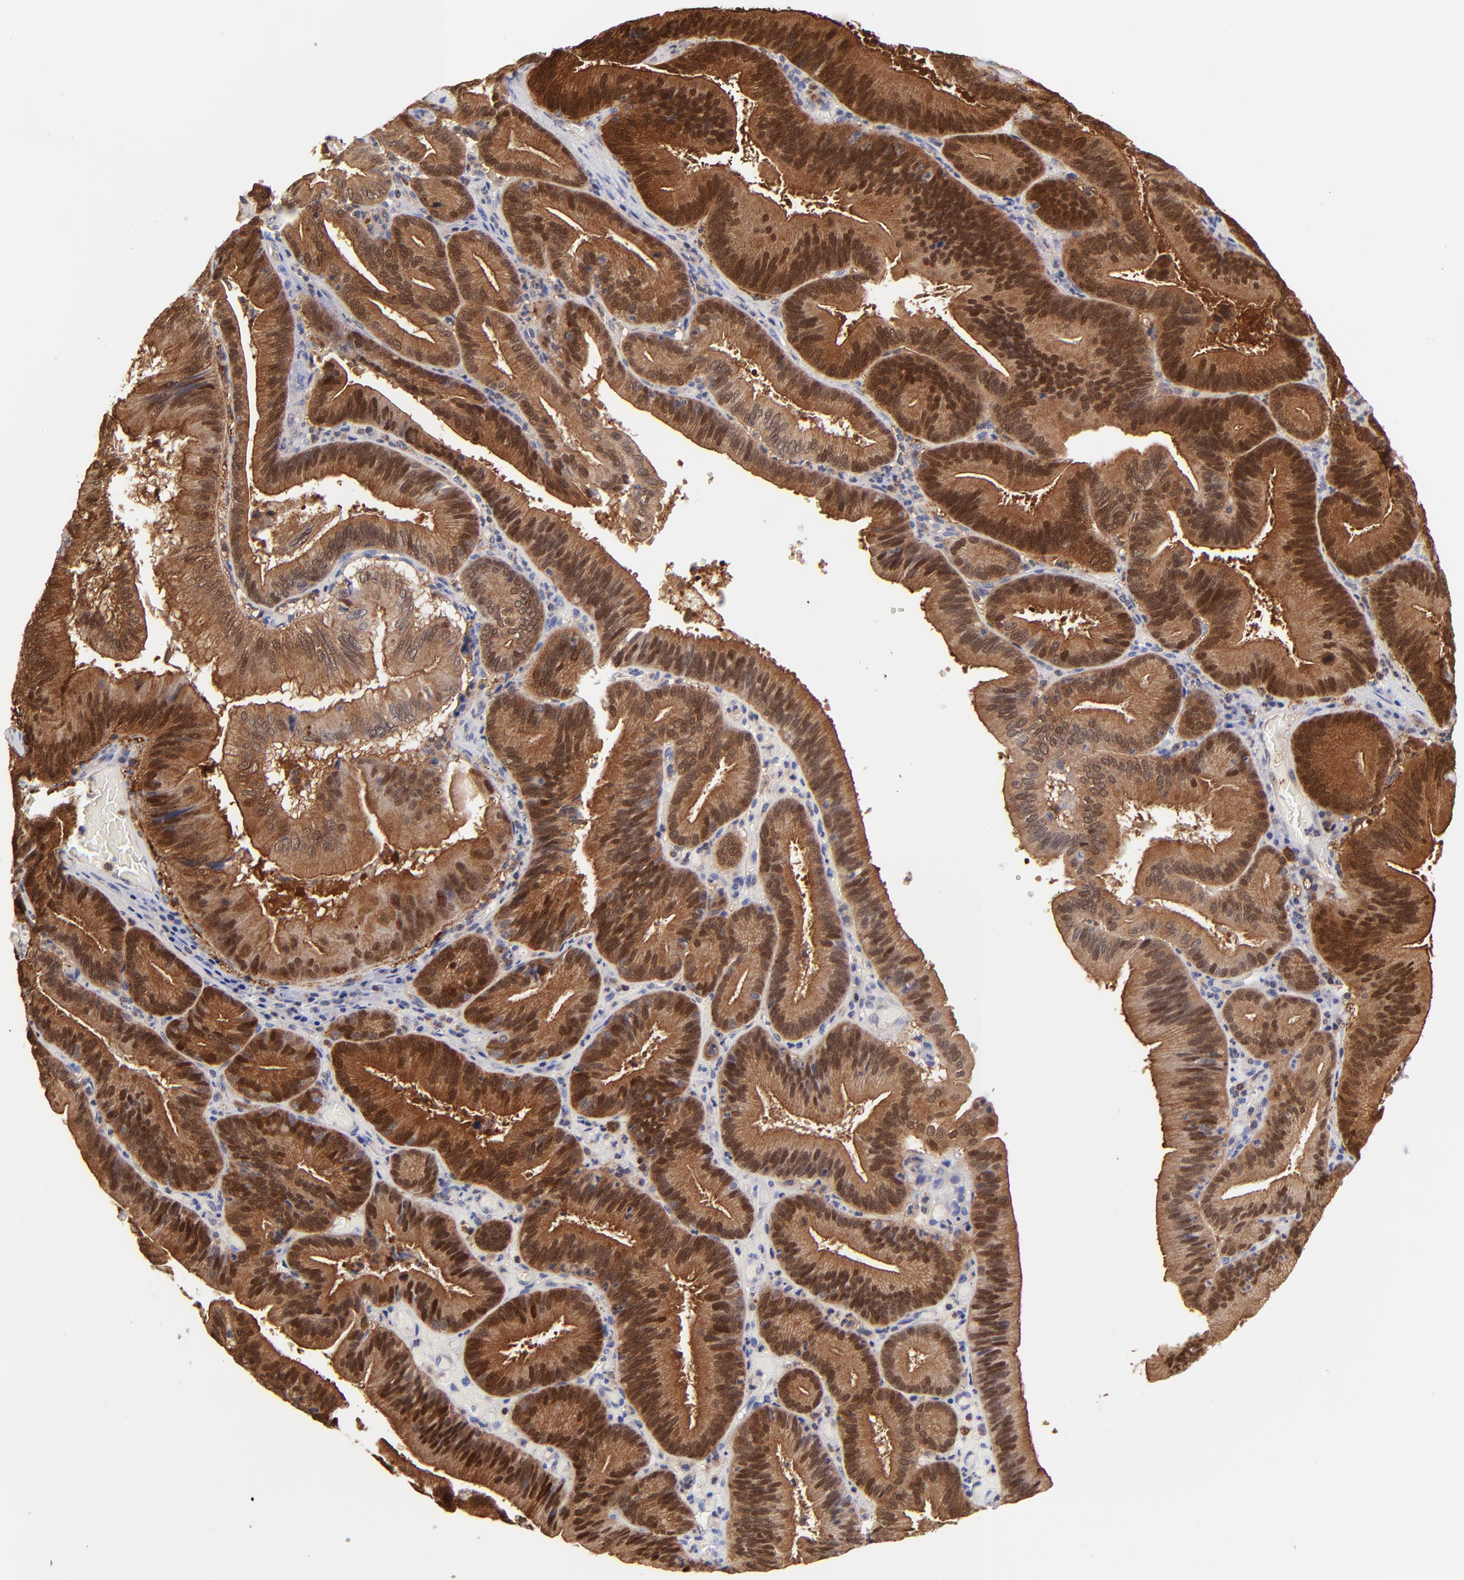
{"staining": {"intensity": "strong", "quantity": ">75%", "location": "cytoplasmic/membranous,nuclear"}, "tissue": "pancreatic cancer", "cell_type": "Tumor cells", "image_type": "cancer", "snomed": [{"axis": "morphology", "description": "Adenocarcinoma, NOS"}, {"axis": "topography", "description": "Pancreas"}], "caption": "DAB immunohistochemical staining of human pancreatic adenocarcinoma shows strong cytoplasmic/membranous and nuclear protein staining in about >75% of tumor cells.", "gene": "DCTPP1", "patient": {"sex": "male", "age": 82}}